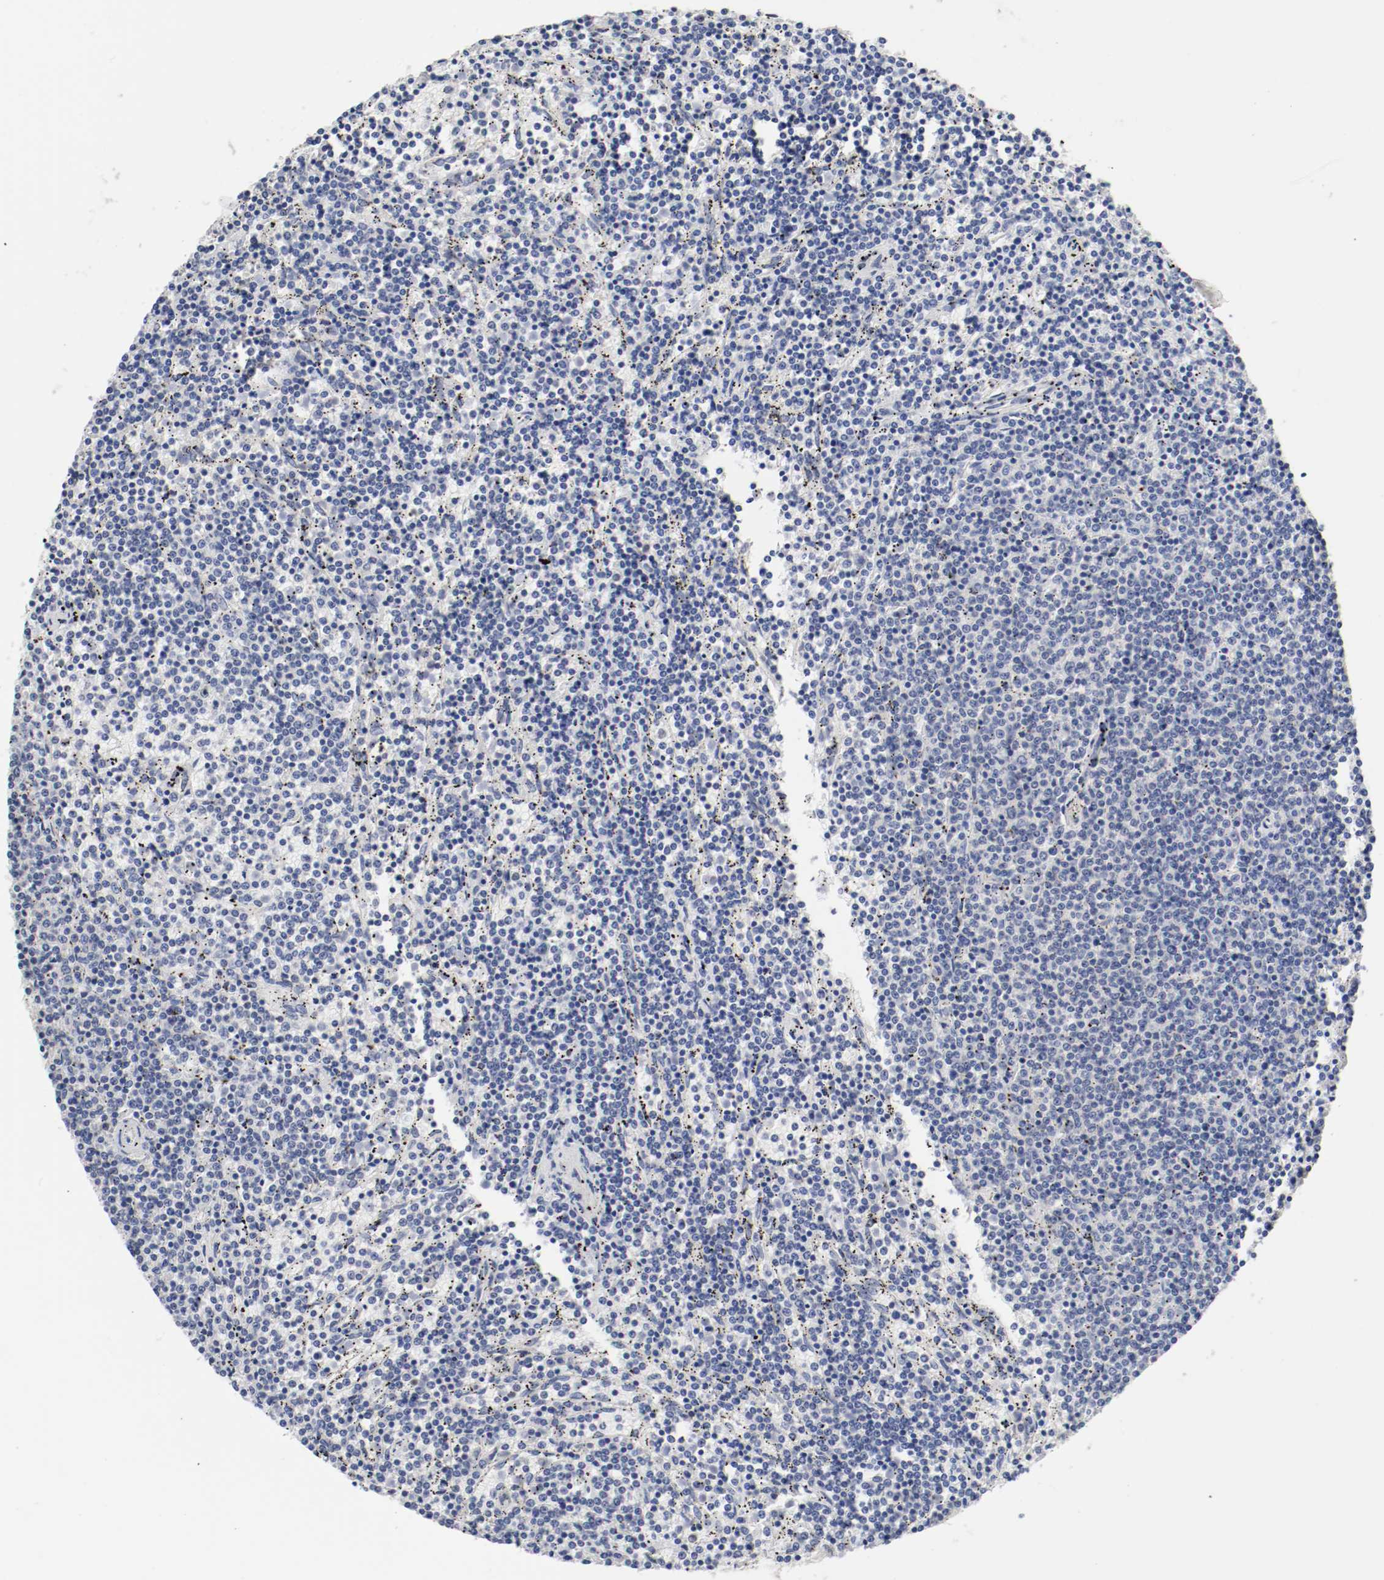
{"staining": {"intensity": "negative", "quantity": "none", "location": "none"}, "tissue": "lymphoma", "cell_type": "Tumor cells", "image_type": "cancer", "snomed": [{"axis": "morphology", "description": "Malignant lymphoma, non-Hodgkin's type, Low grade"}, {"axis": "topography", "description": "Spleen"}], "caption": "This is a histopathology image of immunohistochemistry (IHC) staining of lymphoma, which shows no staining in tumor cells. The staining was performed using DAB (3,3'-diaminobenzidine) to visualize the protein expression in brown, while the nuclei were stained in blue with hematoxylin (Magnification: 20x).", "gene": "FOSL2", "patient": {"sex": "female", "age": 50}}